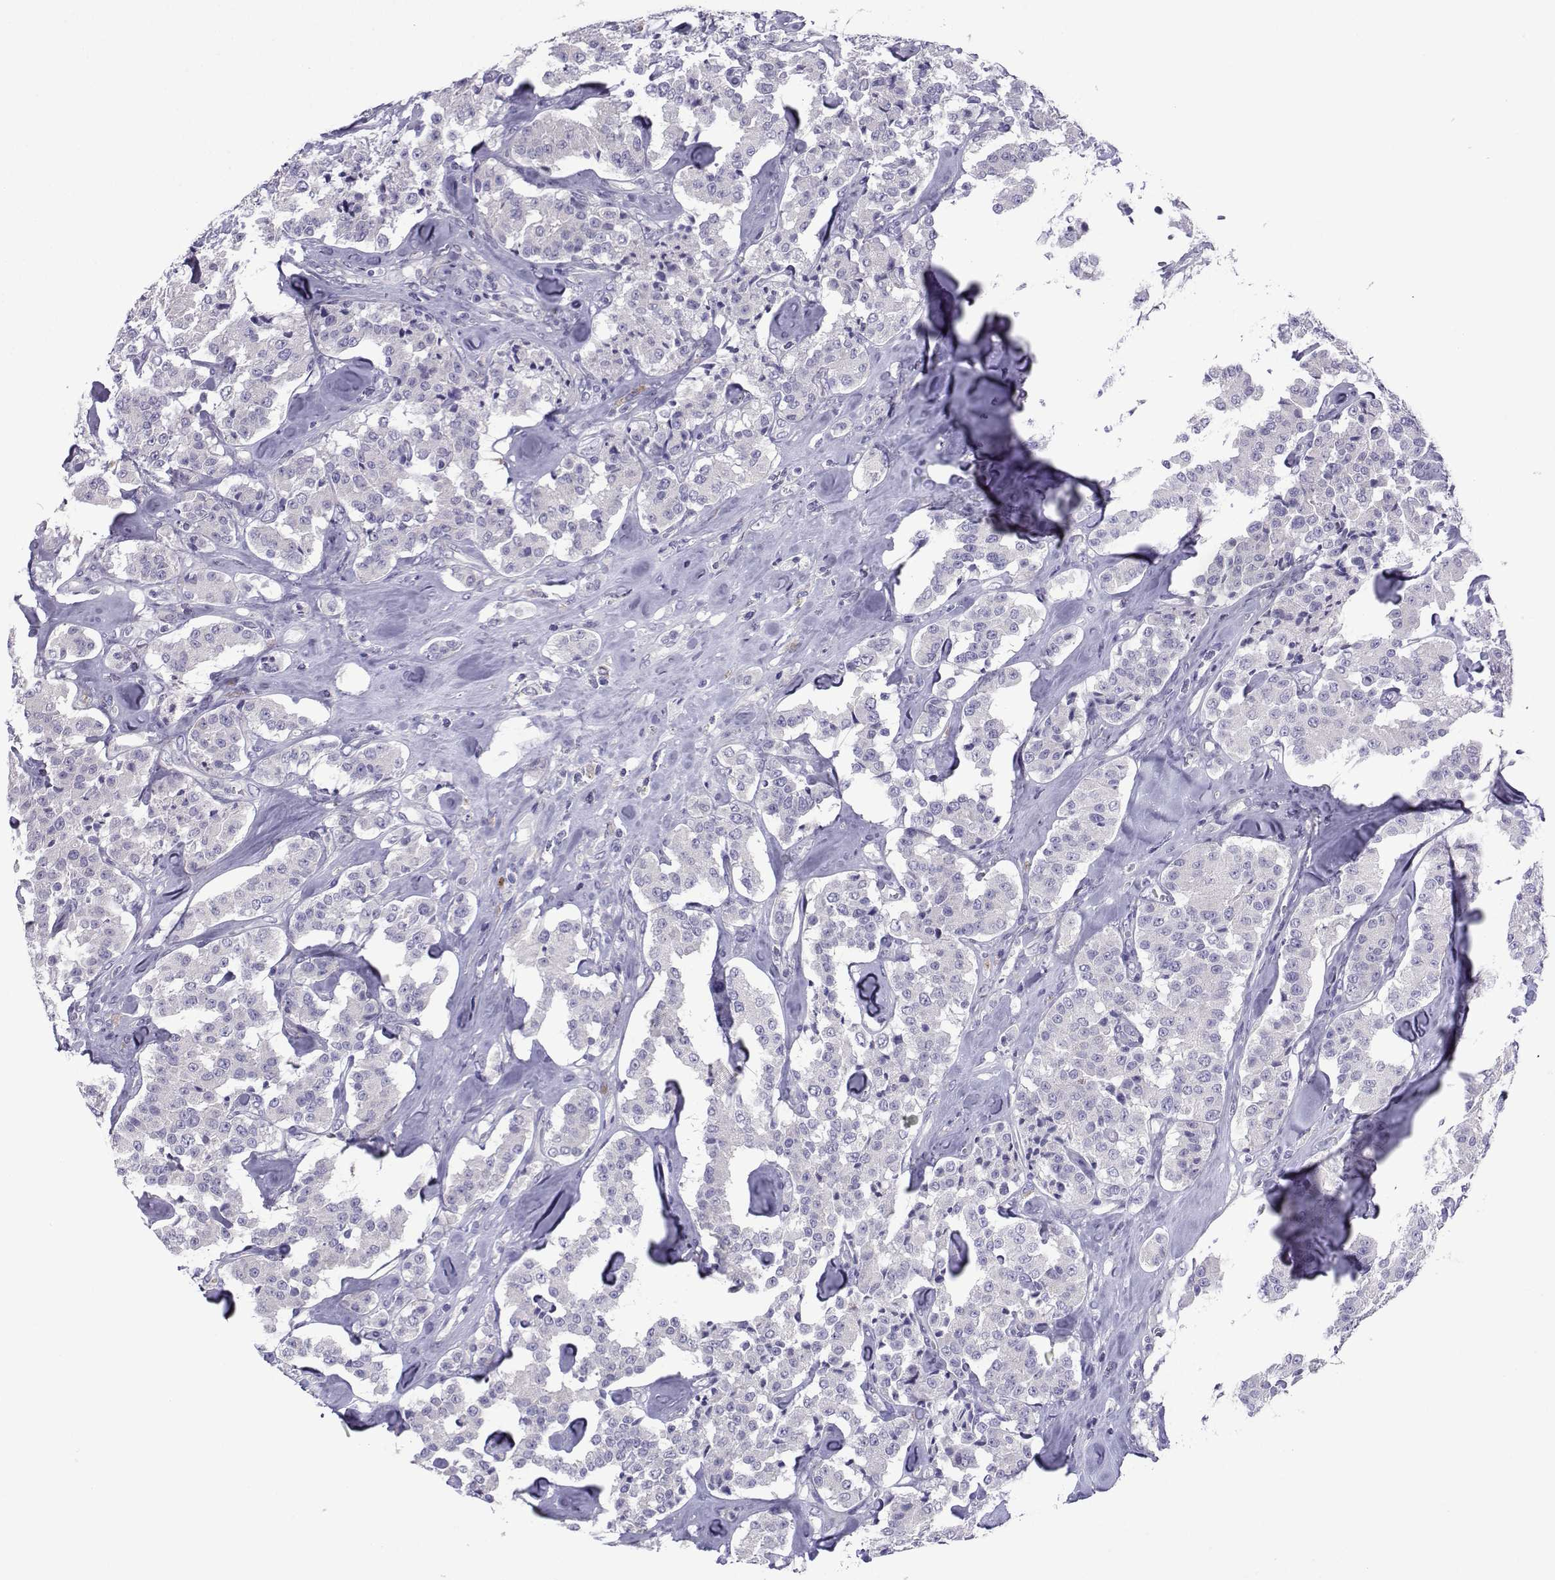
{"staining": {"intensity": "negative", "quantity": "none", "location": "none"}, "tissue": "carcinoid", "cell_type": "Tumor cells", "image_type": "cancer", "snomed": [{"axis": "morphology", "description": "Carcinoid, malignant, NOS"}, {"axis": "topography", "description": "Pancreas"}], "caption": "Protein analysis of carcinoid shows no significant positivity in tumor cells. (DAB (3,3'-diaminobenzidine) IHC visualized using brightfield microscopy, high magnification).", "gene": "CFAP70", "patient": {"sex": "male", "age": 41}}